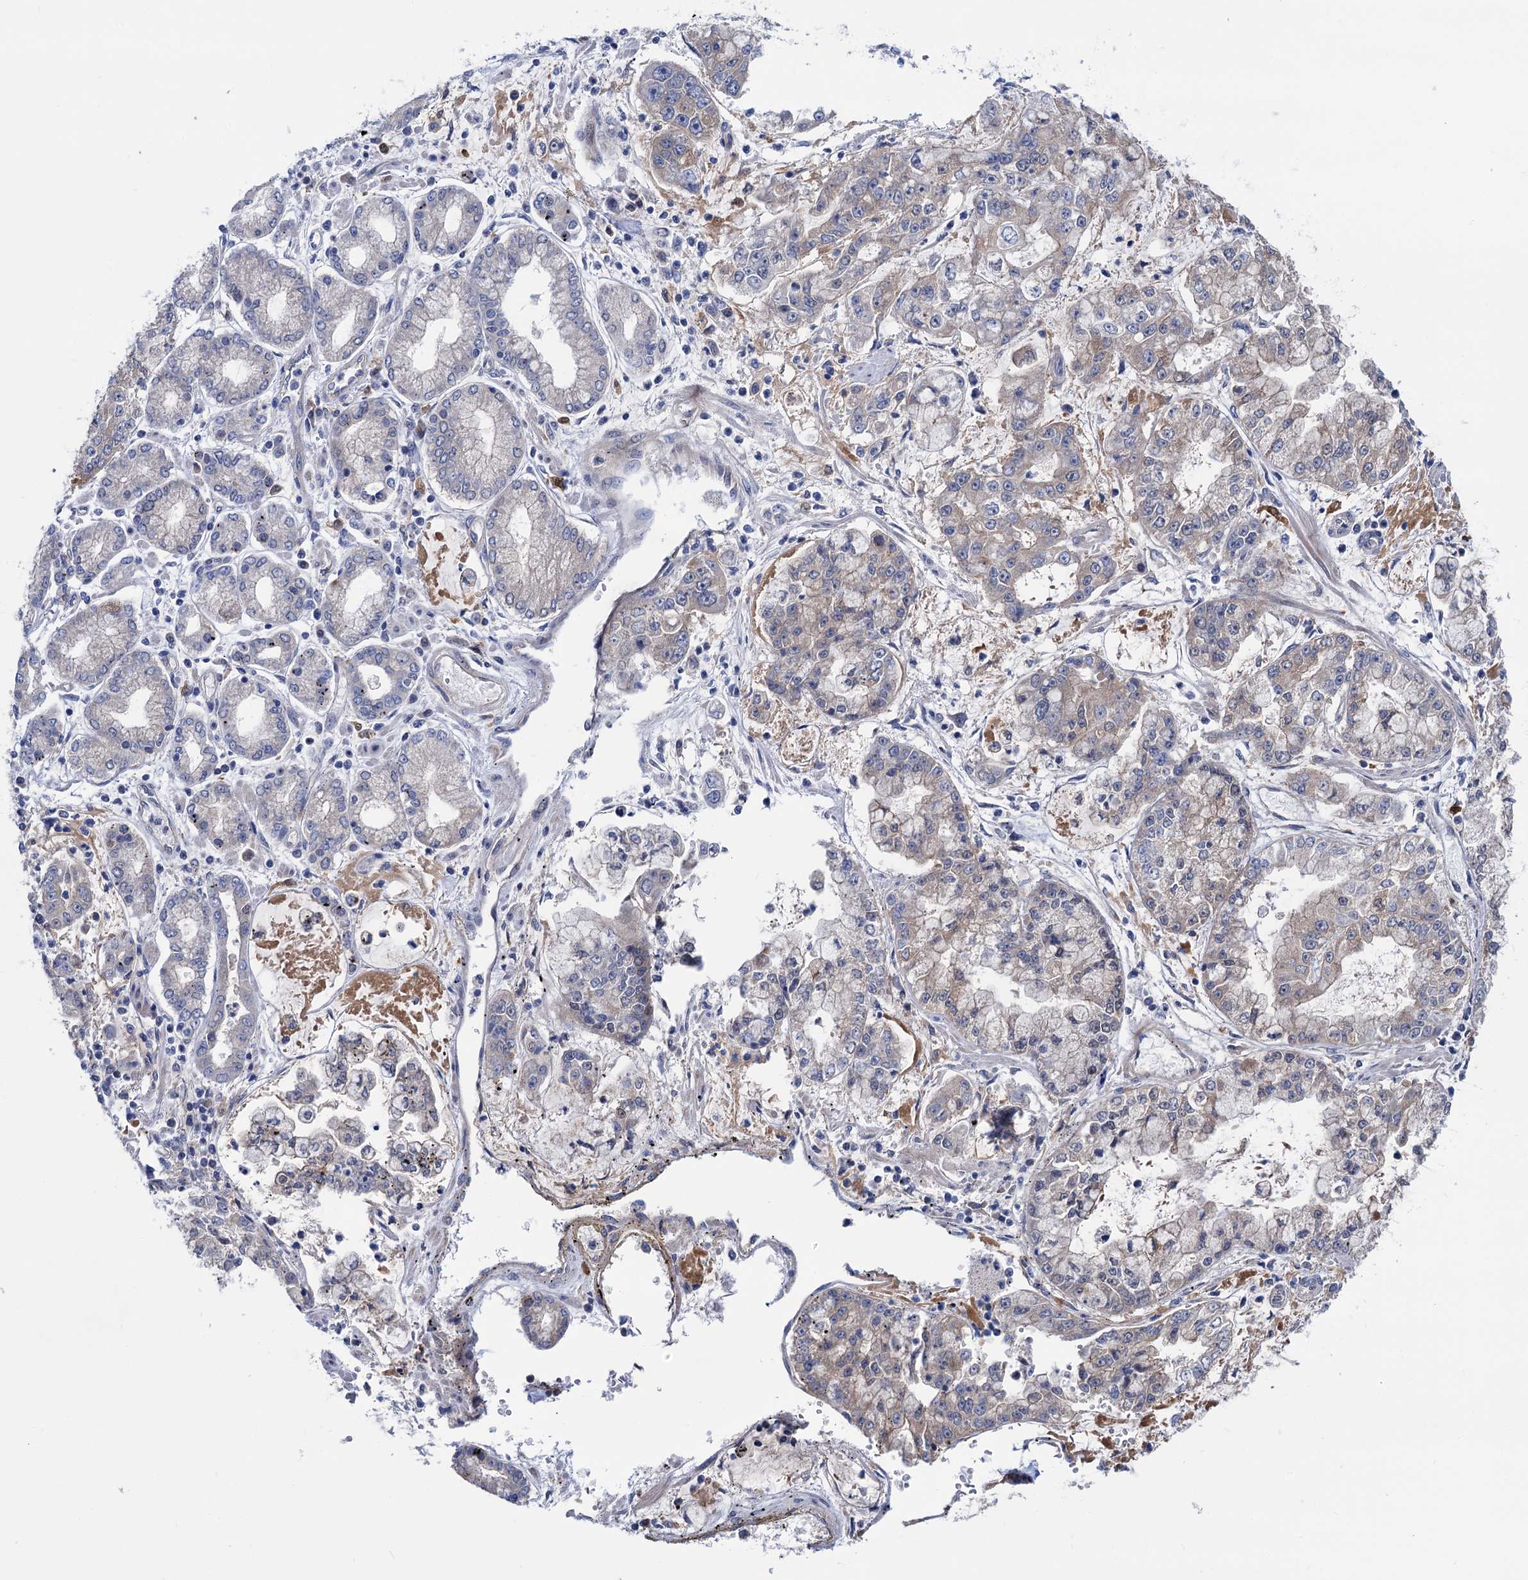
{"staining": {"intensity": "weak", "quantity": "25%-75%", "location": "cytoplasmic/membranous"}, "tissue": "stomach cancer", "cell_type": "Tumor cells", "image_type": "cancer", "snomed": [{"axis": "morphology", "description": "Adenocarcinoma, NOS"}, {"axis": "topography", "description": "Stomach"}], "caption": "Human stomach cancer stained with a protein marker reveals weak staining in tumor cells.", "gene": "ZNRD2", "patient": {"sex": "male", "age": 76}}